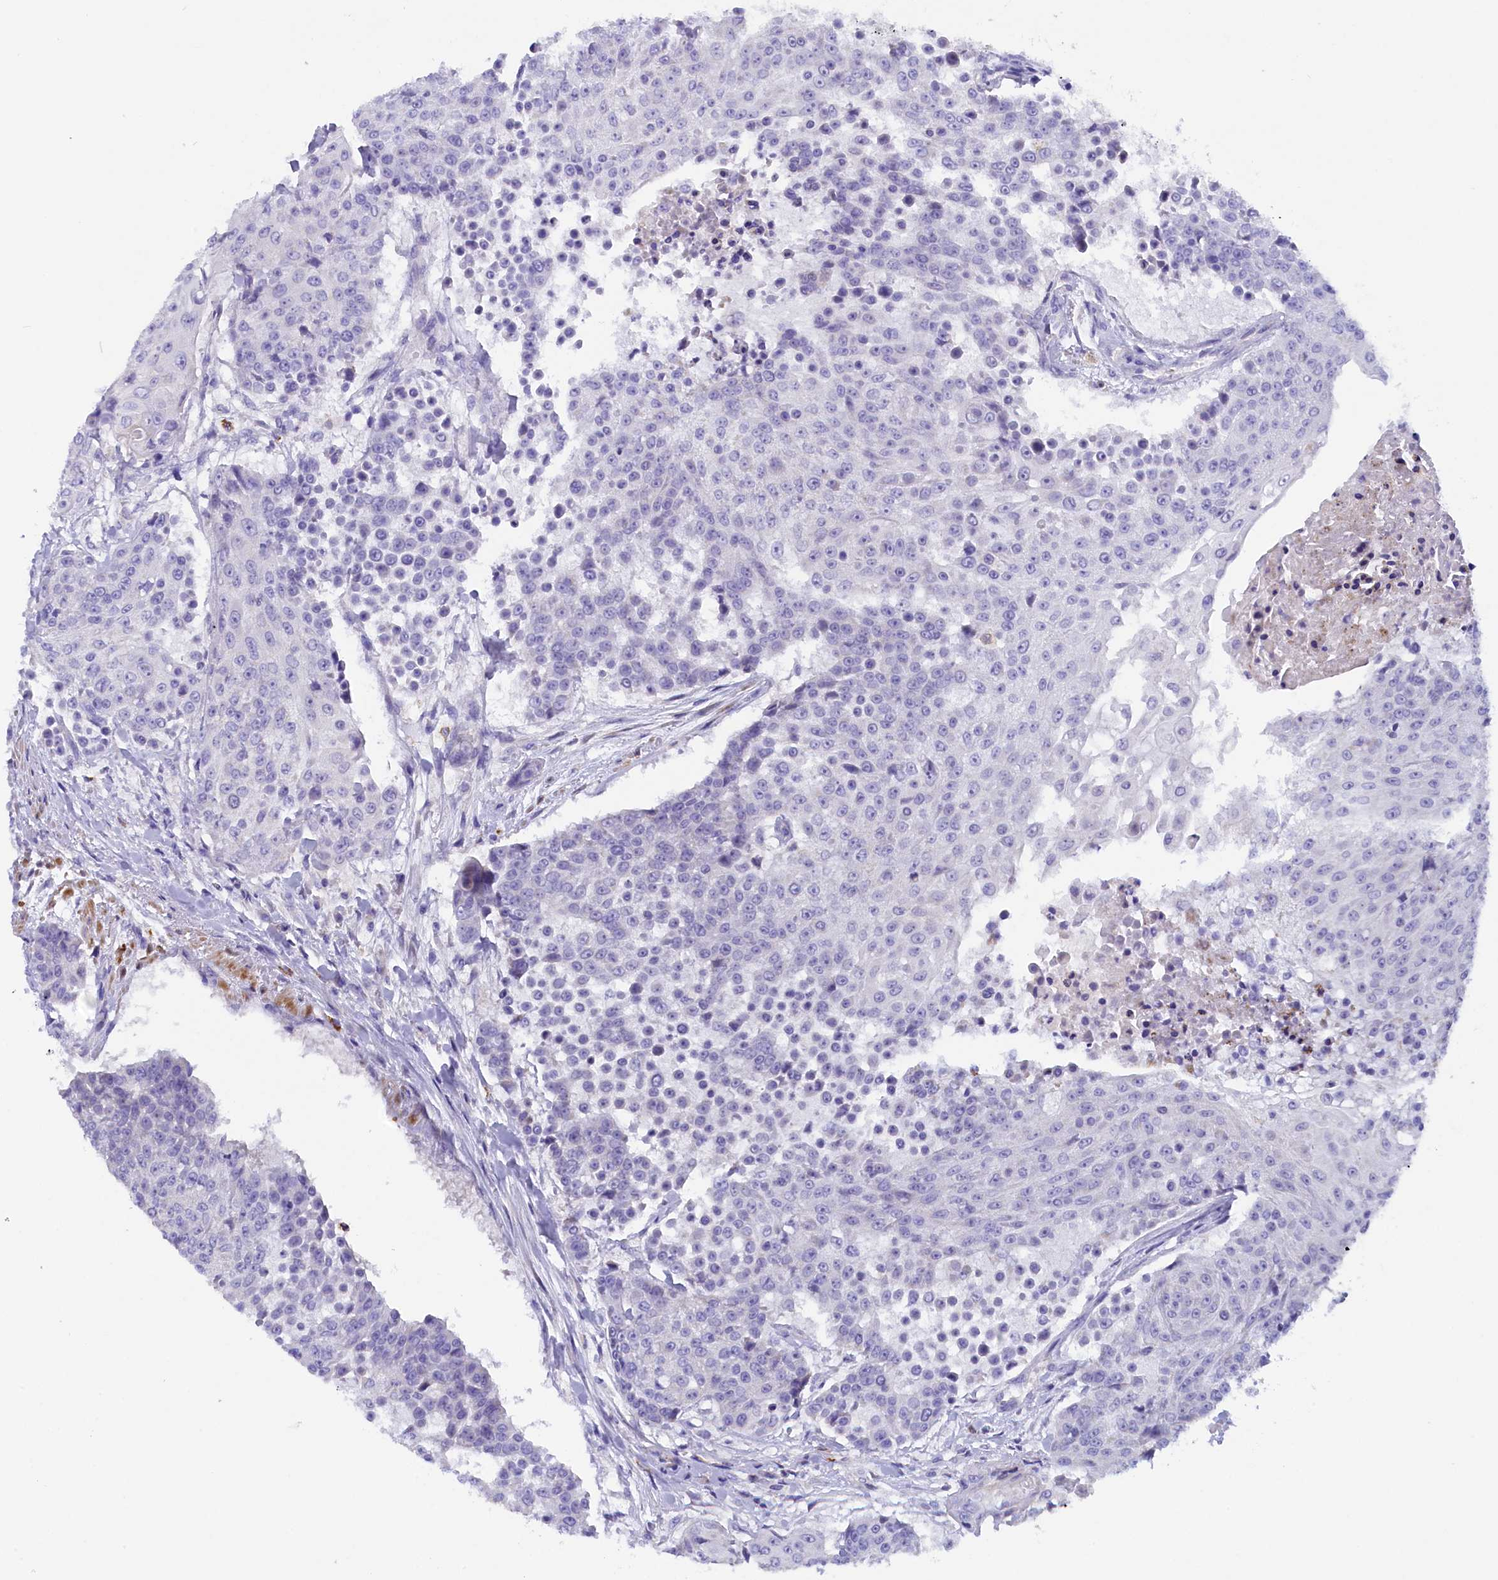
{"staining": {"intensity": "negative", "quantity": "none", "location": "none"}, "tissue": "urothelial cancer", "cell_type": "Tumor cells", "image_type": "cancer", "snomed": [{"axis": "morphology", "description": "Urothelial carcinoma, High grade"}, {"axis": "topography", "description": "Urinary bladder"}], "caption": "Tumor cells are negative for brown protein staining in urothelial cancer.", "gene": "RTTN", "patient": {"sex": "female", "age": 63}}